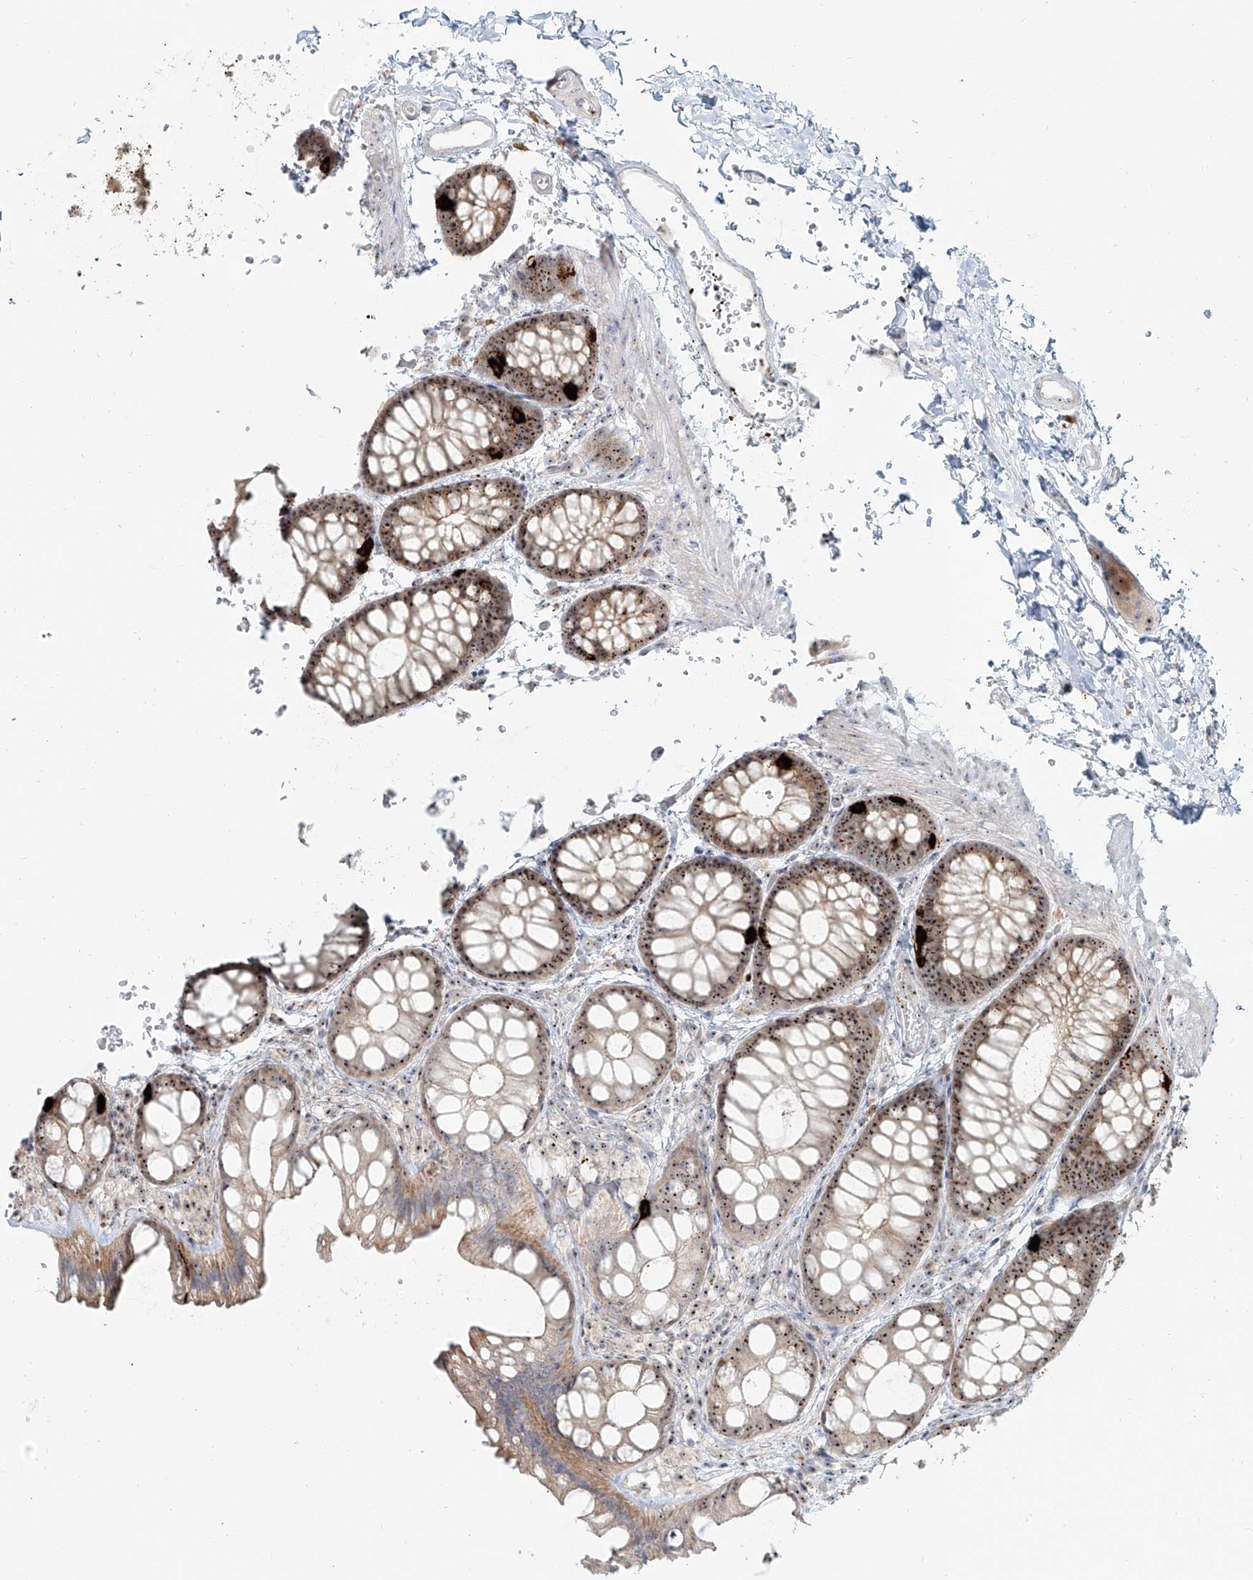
{"staining": {"intensity": "moderate", "quantity": ">75%", "location": "nuclear"}, "tissue": "colon", "cell_type": "Endothelial cells", "image_type": "normal", "snomed": [{"axis": "morphology", "description": "Normal tissue, NOS"}, {"axis": "topography", "description": "Colon"}], "caption": "Immunohistochemistry of unremarkable colon displays medium levels of moderate nuclear positivity in approximately >75% of endothelial cells.", "gene": "BYSL", "patient": {"sex": "male", "age": 47}}